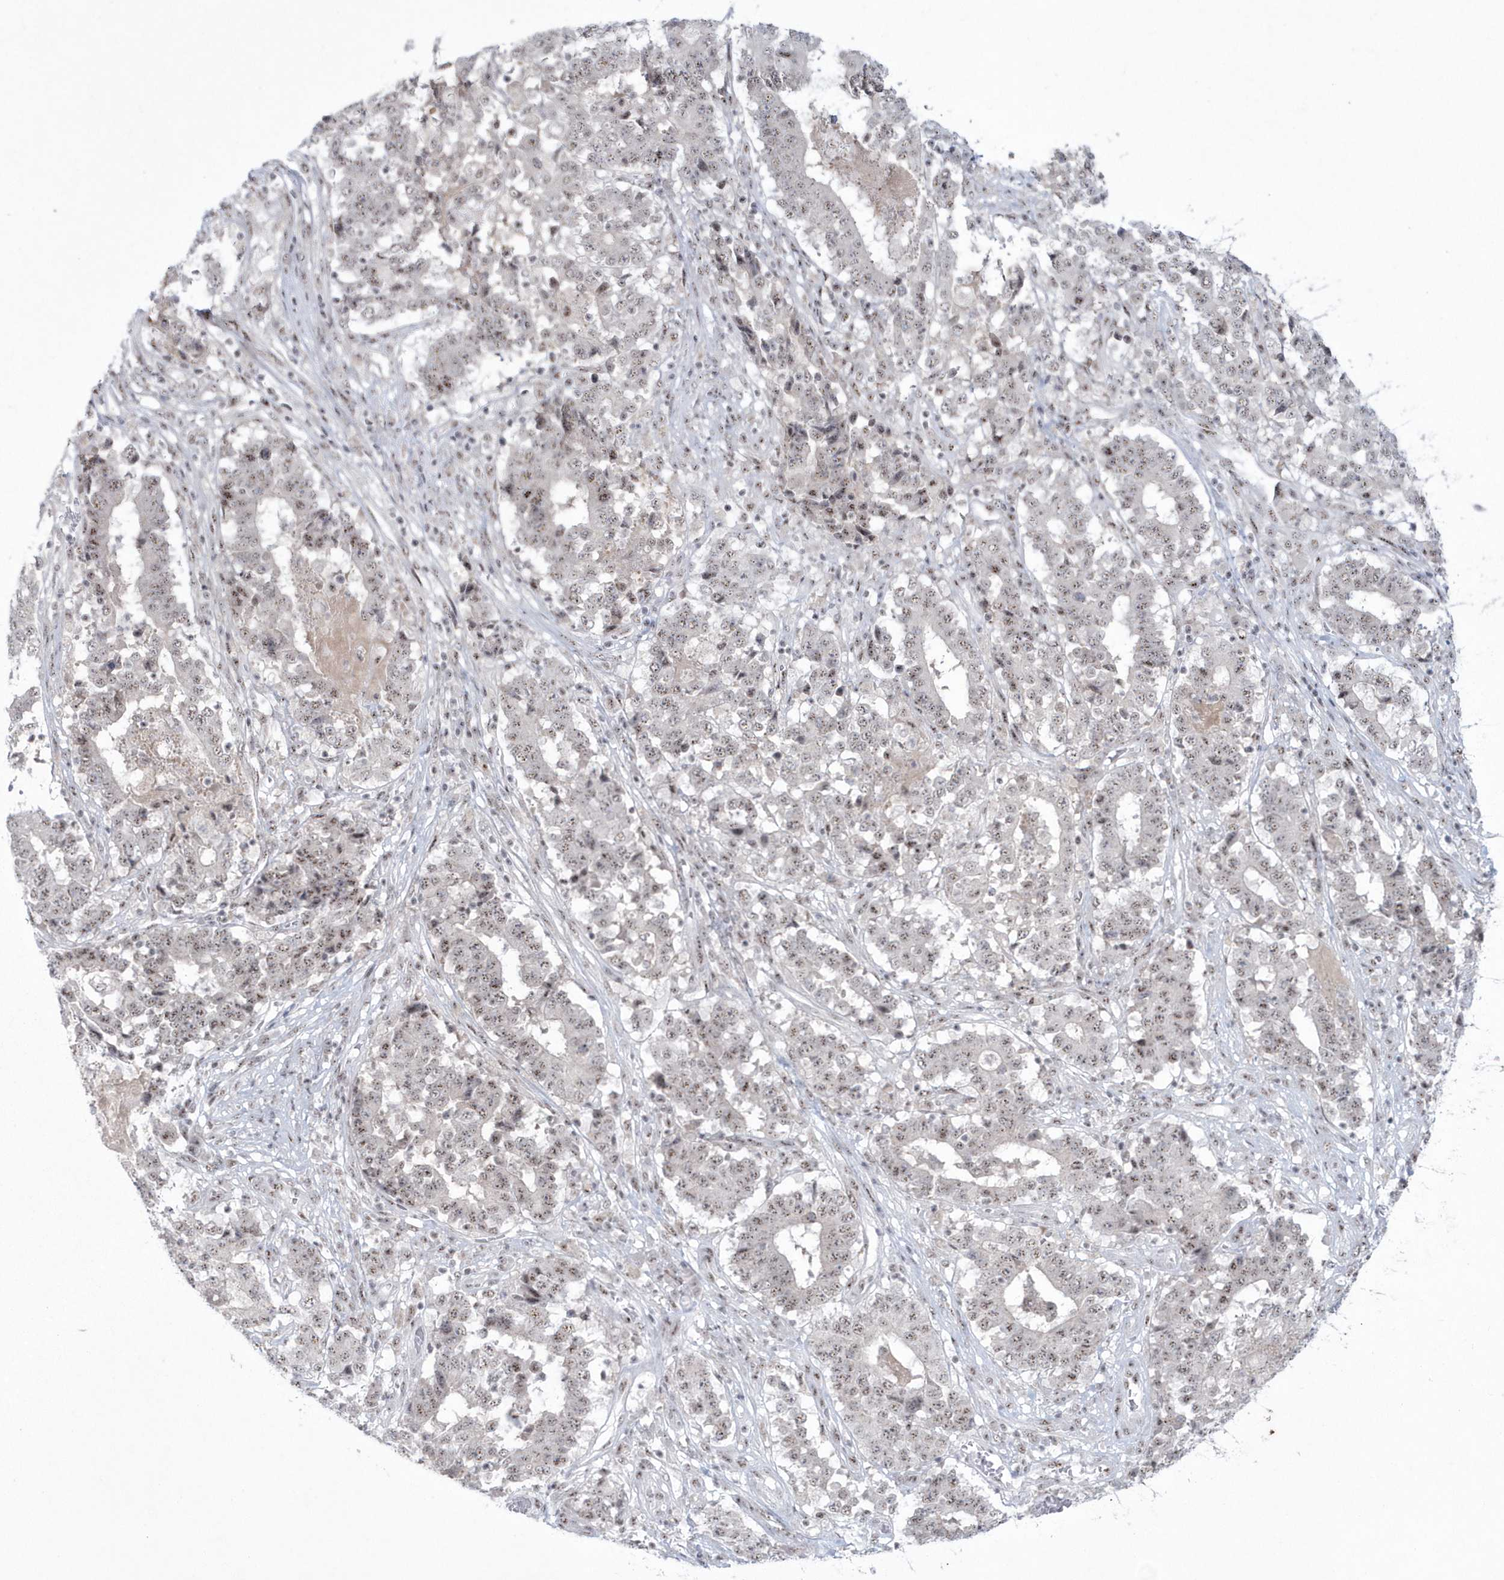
{"staining": {"intensity": "weak", "quantity": "25%-75%", "location": "nuclear"}, "tissue": "stomach cancer", "cell_type": "Tumor cells", "image_type": "cancer", "snomed": [{"axis": "morphology", "description": "Adenocarcinoma, NOS"}, {"axis": "topography", "description": "Stomach"}], "caption": "Immunohistochemistry (IHC) staining of stomach adenocarcinoma, which exhibits low levels of weak nuclear staining in approximately 25%-75% of tumor cells indicating weak nuclear protein staining. The staining was performed using DAB (3,3'-diaminobenzidine) (brown) for protein detection and nuclei were counterstained in hematoxylin (blue).", "gene": "KDM6B", "patient": {"sex": "male", "age": 59}}